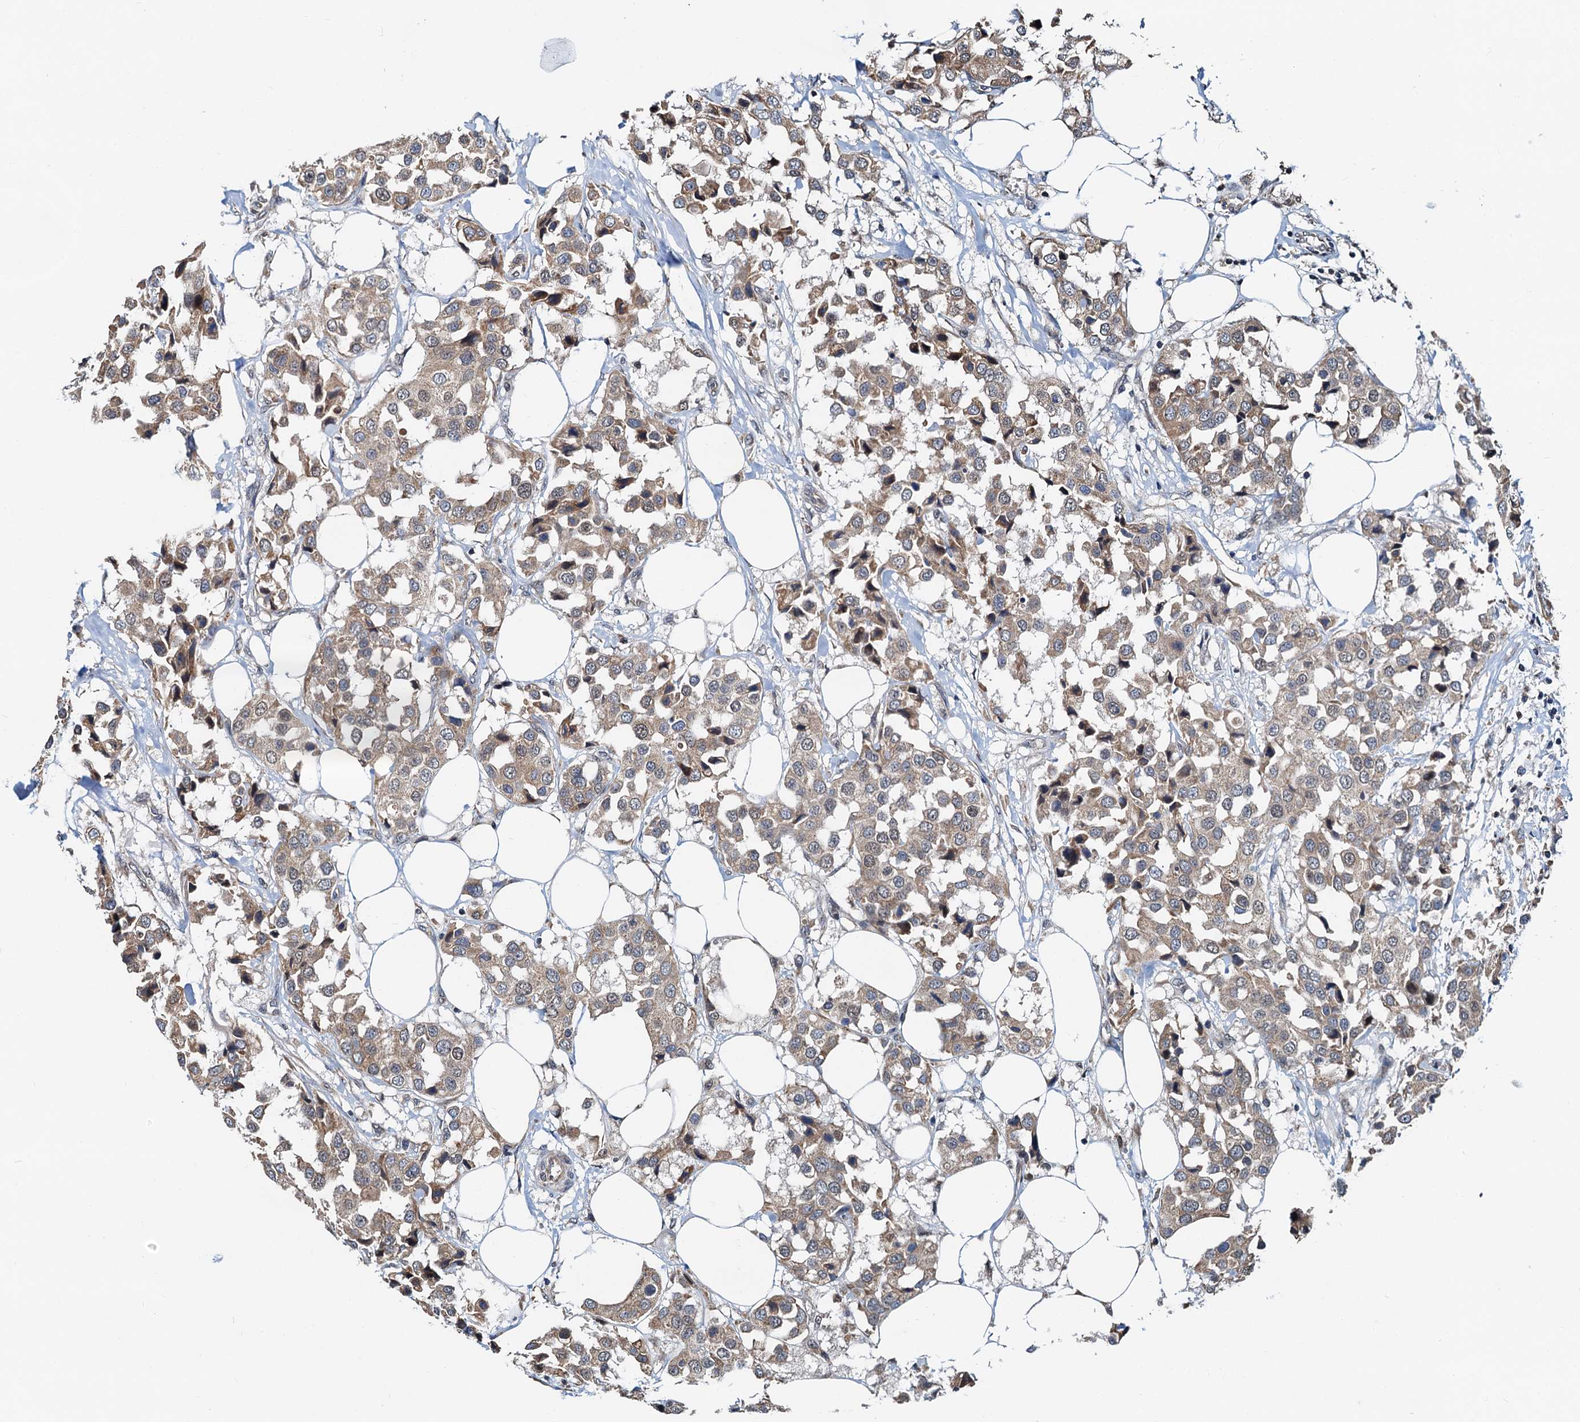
{"staining": {"intensity": "weak", "quantity": ">75%", "location": "cytoplasmic/membranous"}, "tissue": "breast cancer", "cell_type": "Tumor cells", "image_type": "cancer", "snomed": [{"axis": "morphology", "description": "Duct carcinoma"}, {"axis": "topography", "description": "Breast"}], "caption": "A micrograph showing weak cytoplasmic/membranous positivity in about >75% of tumor cells in breast intraductal carcinoma, as visualized by brown immunohistochemical staining.", "gene": "MCMBP", "patient": {"sex": "female", "age": 80}}